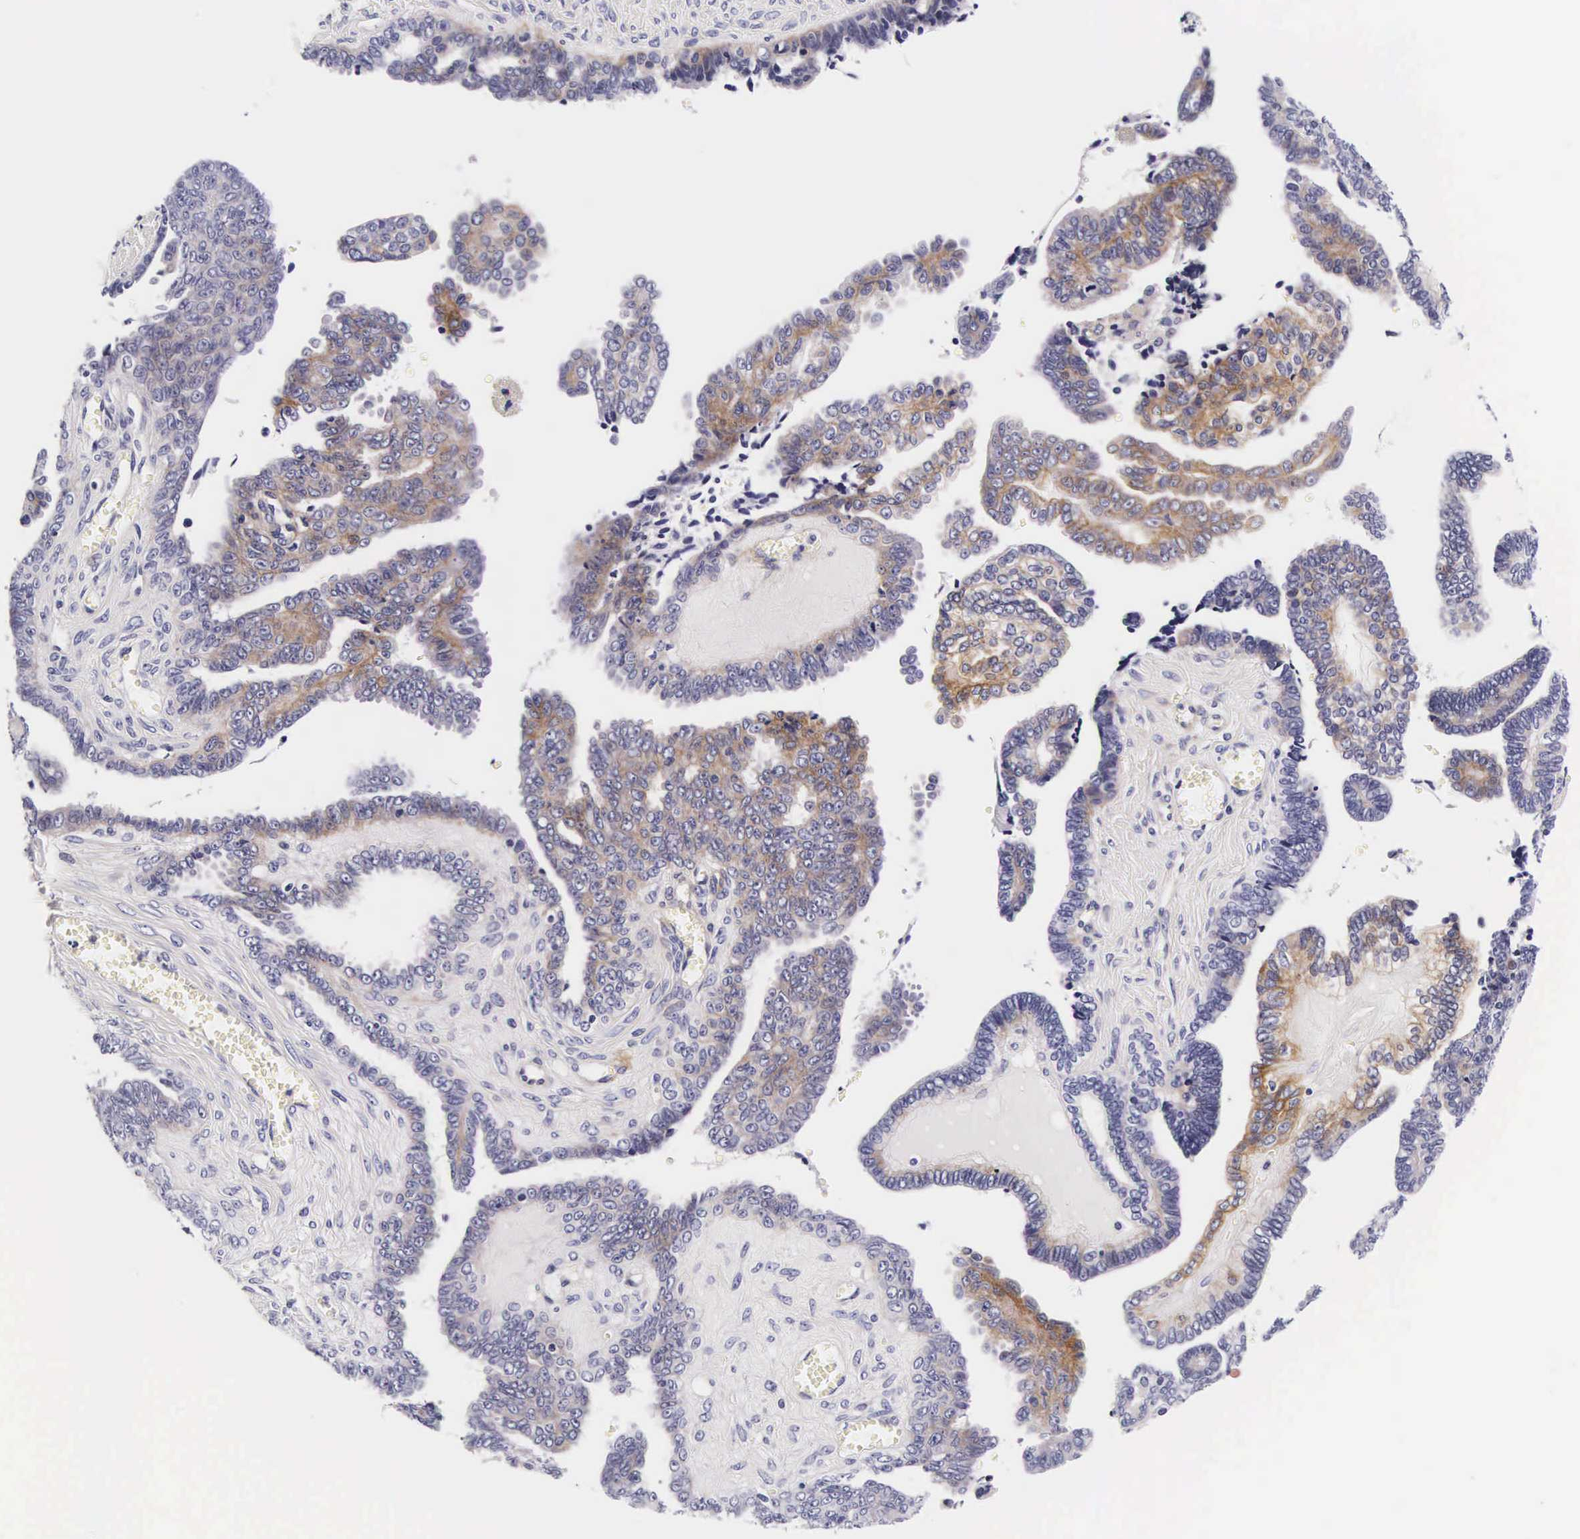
{"staining": {"intensity": "weak", "quantity": "25%-75%", "location": "cytoplasmic/membranous"}, "tissue": "ovarian cancer", "cell_type": "Tumor cells", "image_type": "cancer", "snomed": [{"axis": "morphology", "description": "Cystadenocarcinoma, serous, NOS"}, {"axis": "topography", "description": "Ovary"}], "caption": "About 25%-75% of tumor cells in human ovarian serous cystadenocarcinoma demonstrate weak cytoplasmic/membranous protein expression as visualized by brown immunohistochemical staining.", "gene": "UPRT", "patient": {"sex": "female", "age": 71}}